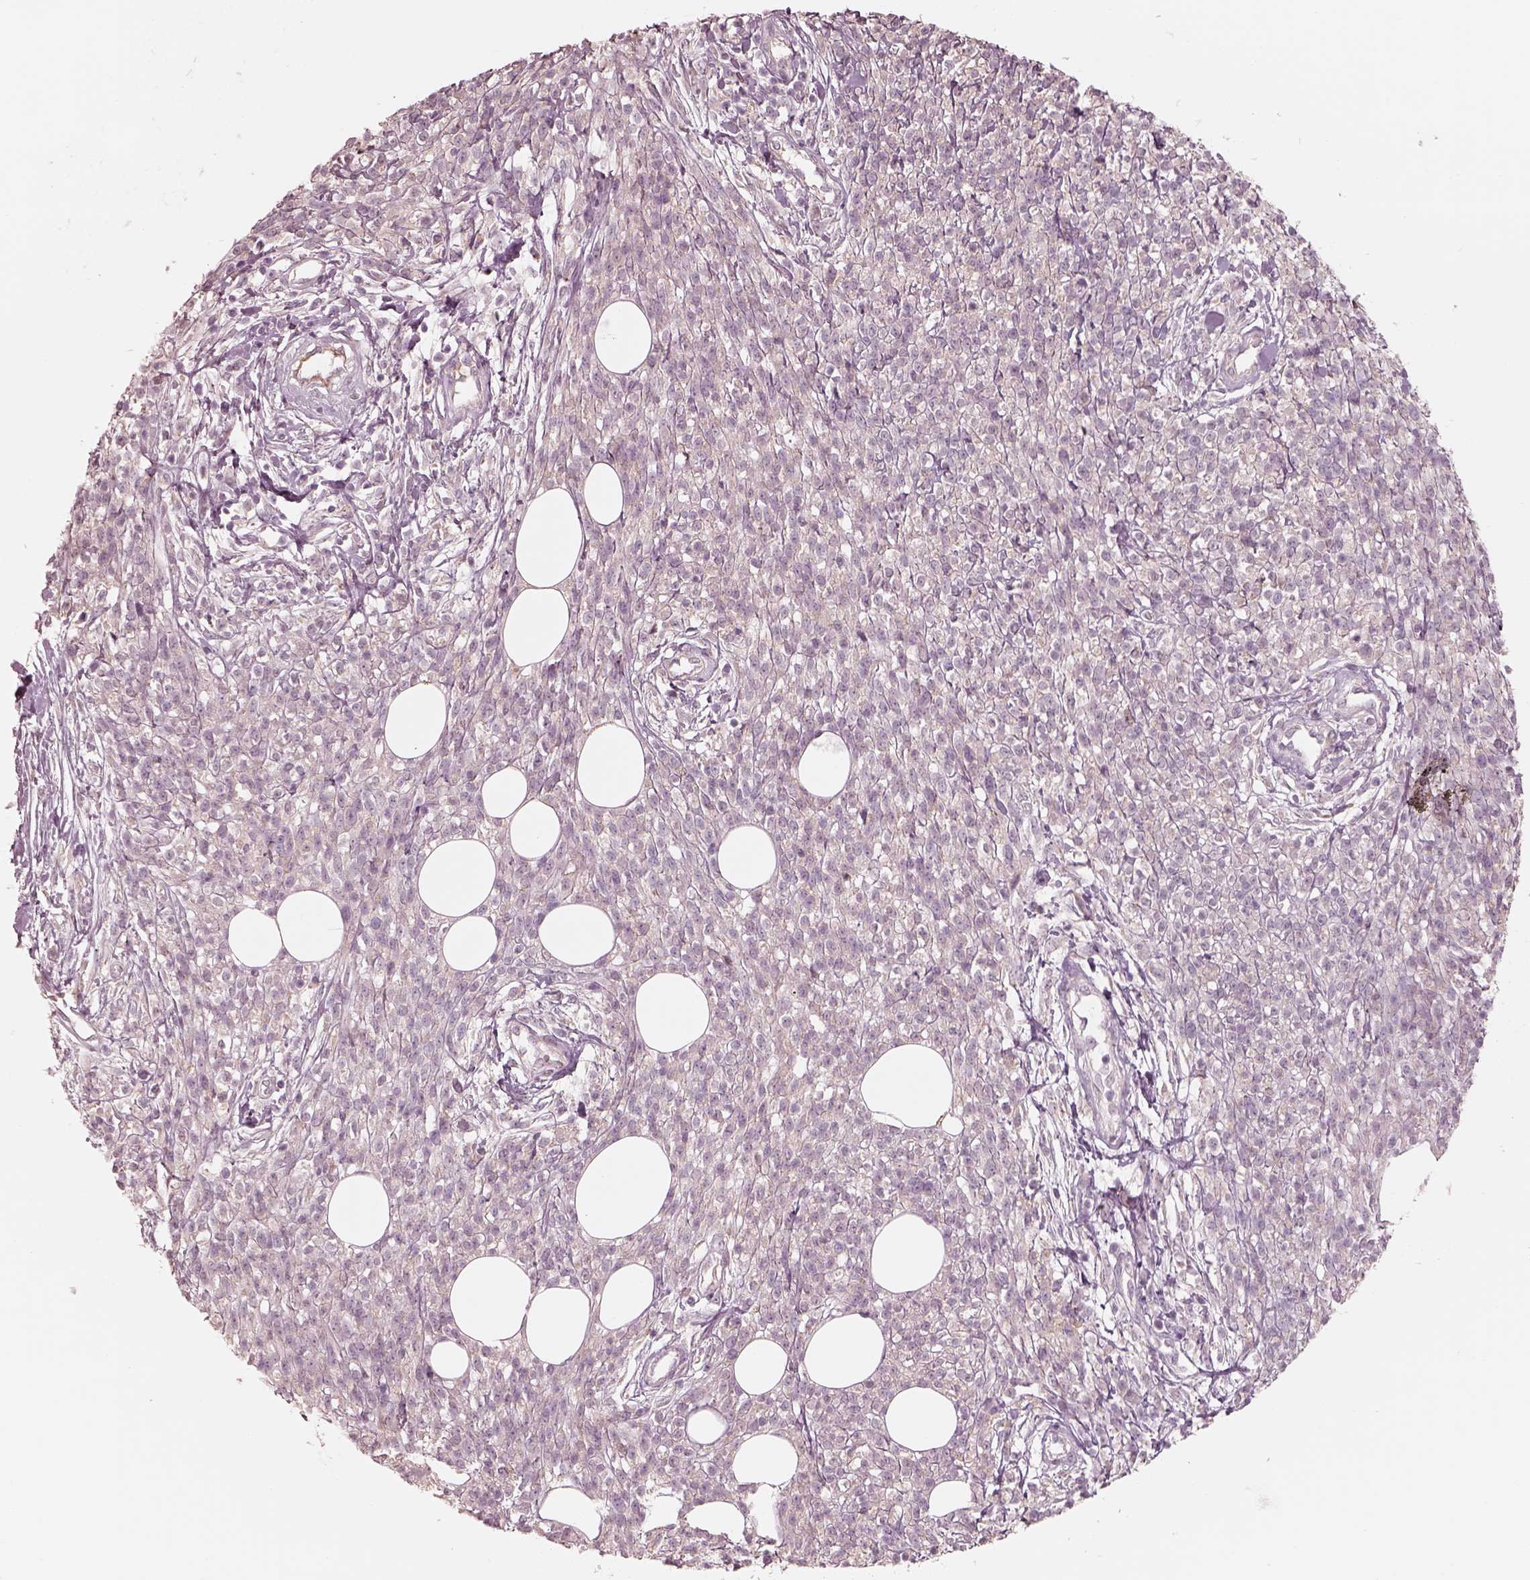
{"staining": {"intensity": "negative", "quantity": "none", "location": "none"}, "tissue": "melanoma", "cell_type": "Tumor cells", "image_type": "cancer", "snomed": [{"axis": "morphology", "description": "Malignant melanoma, NOS"}, {"axis": "topography", "description": "Skin"}, {"axis": "topography", "description": "Skin of trunk"}], "caption": "Protein analysis of malignant melanoma shows no significant positivity in tumor cells.", "gene": "RAB3C", "patient": {"sex": "male", "age": 74}}